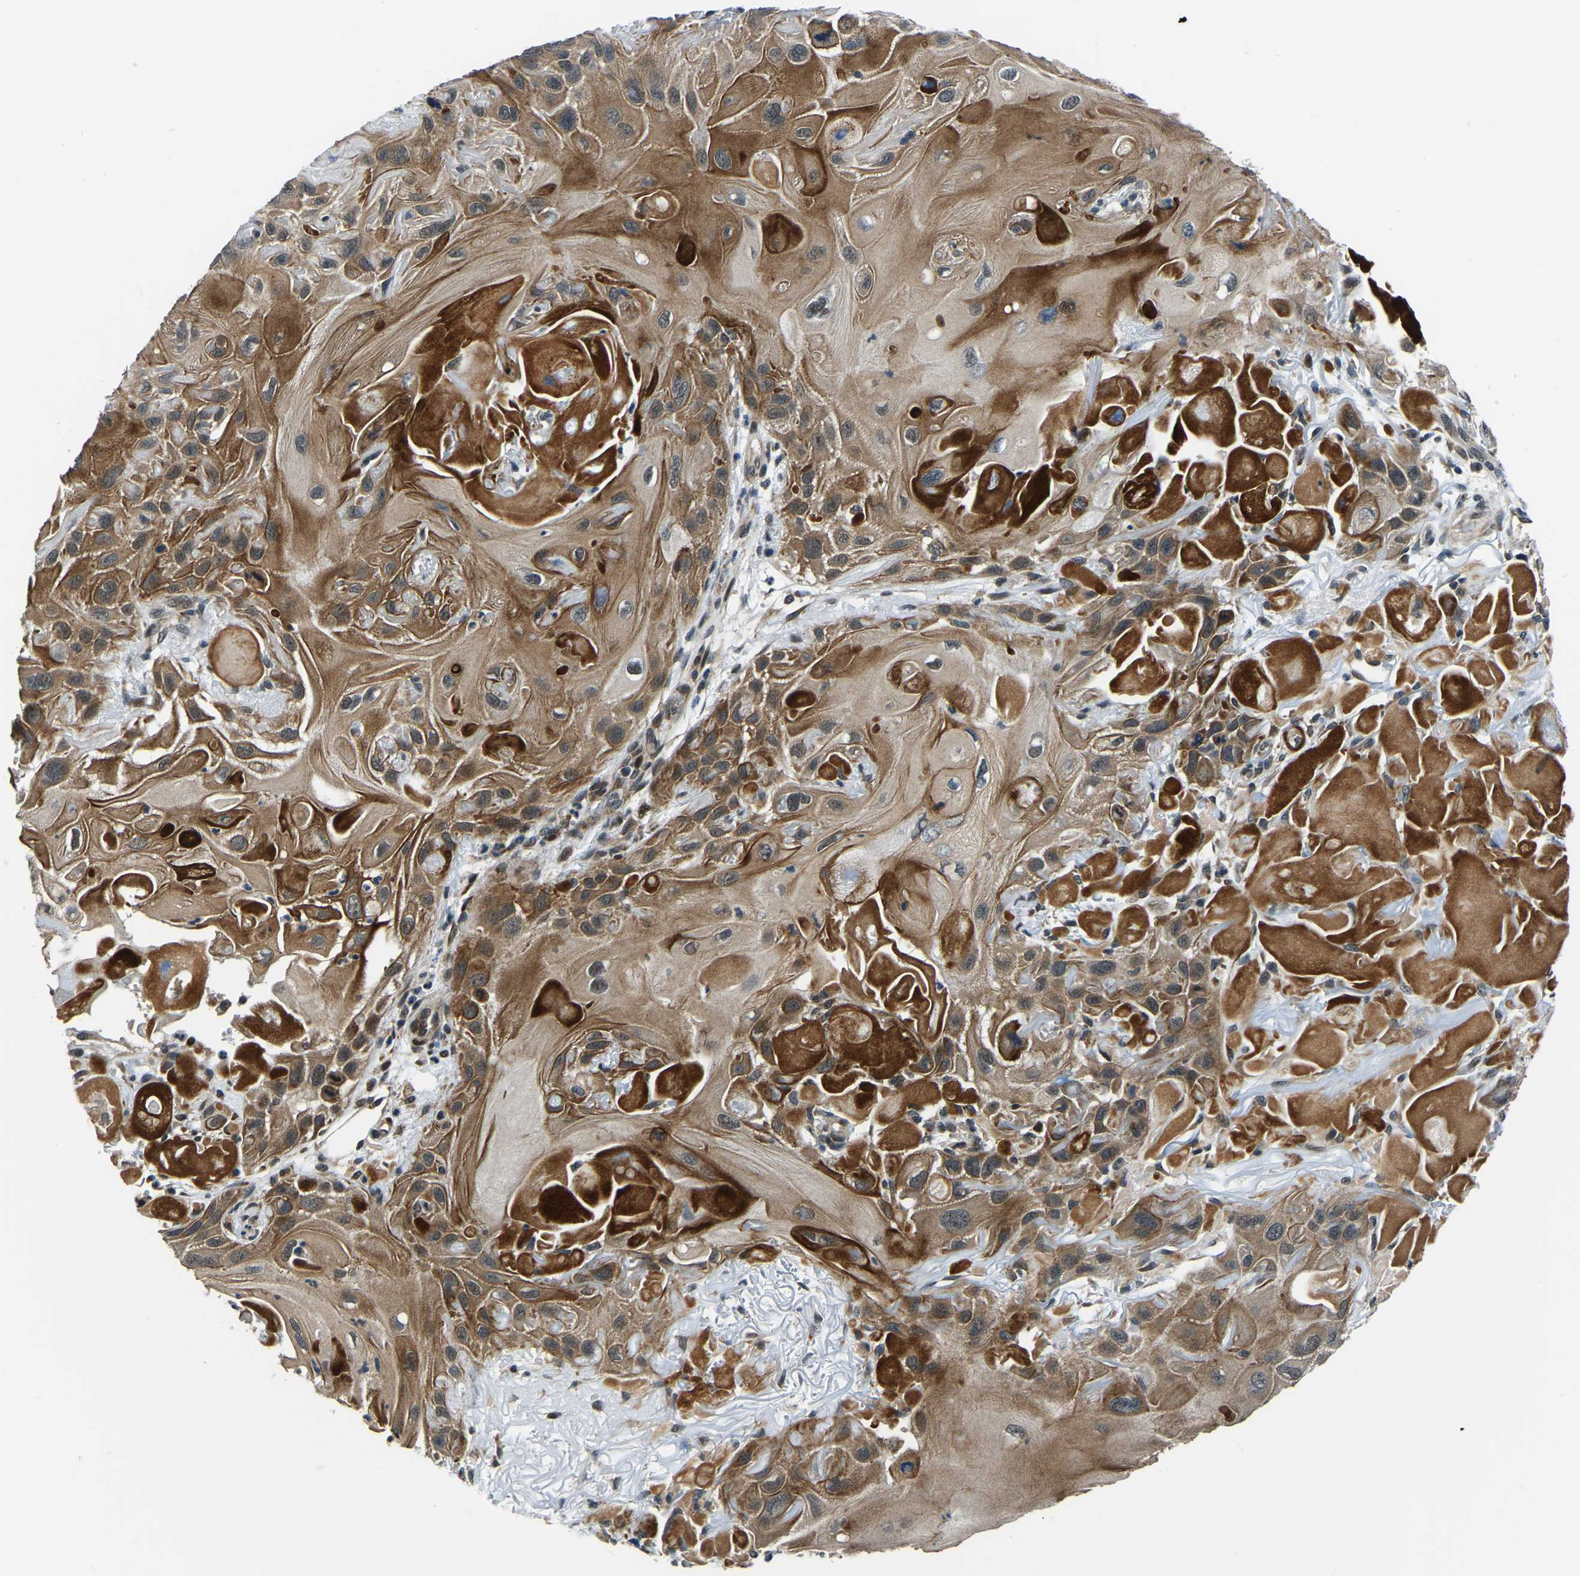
{"staining": {"intensity": "strong", "quantity": ">75%", "location": "cytoplasmic/membranous"}, "tissue": "skin cancer", "cell_type": "Tumor cells", "image_type": "cancer", "snomed": [{"axis": "morphology", "description": "Squamous cell carcinoma, NOS"}, {"axis": "topography", "description": "Skin"}], "caption": "About >75% of tumor cells in human skin cancer display strong cytoplasmic/membranous protein expression as visualized by brown immunohistochemical staining.", "gene": "ING2", "patient": {"sex": "female", "age": 77}}